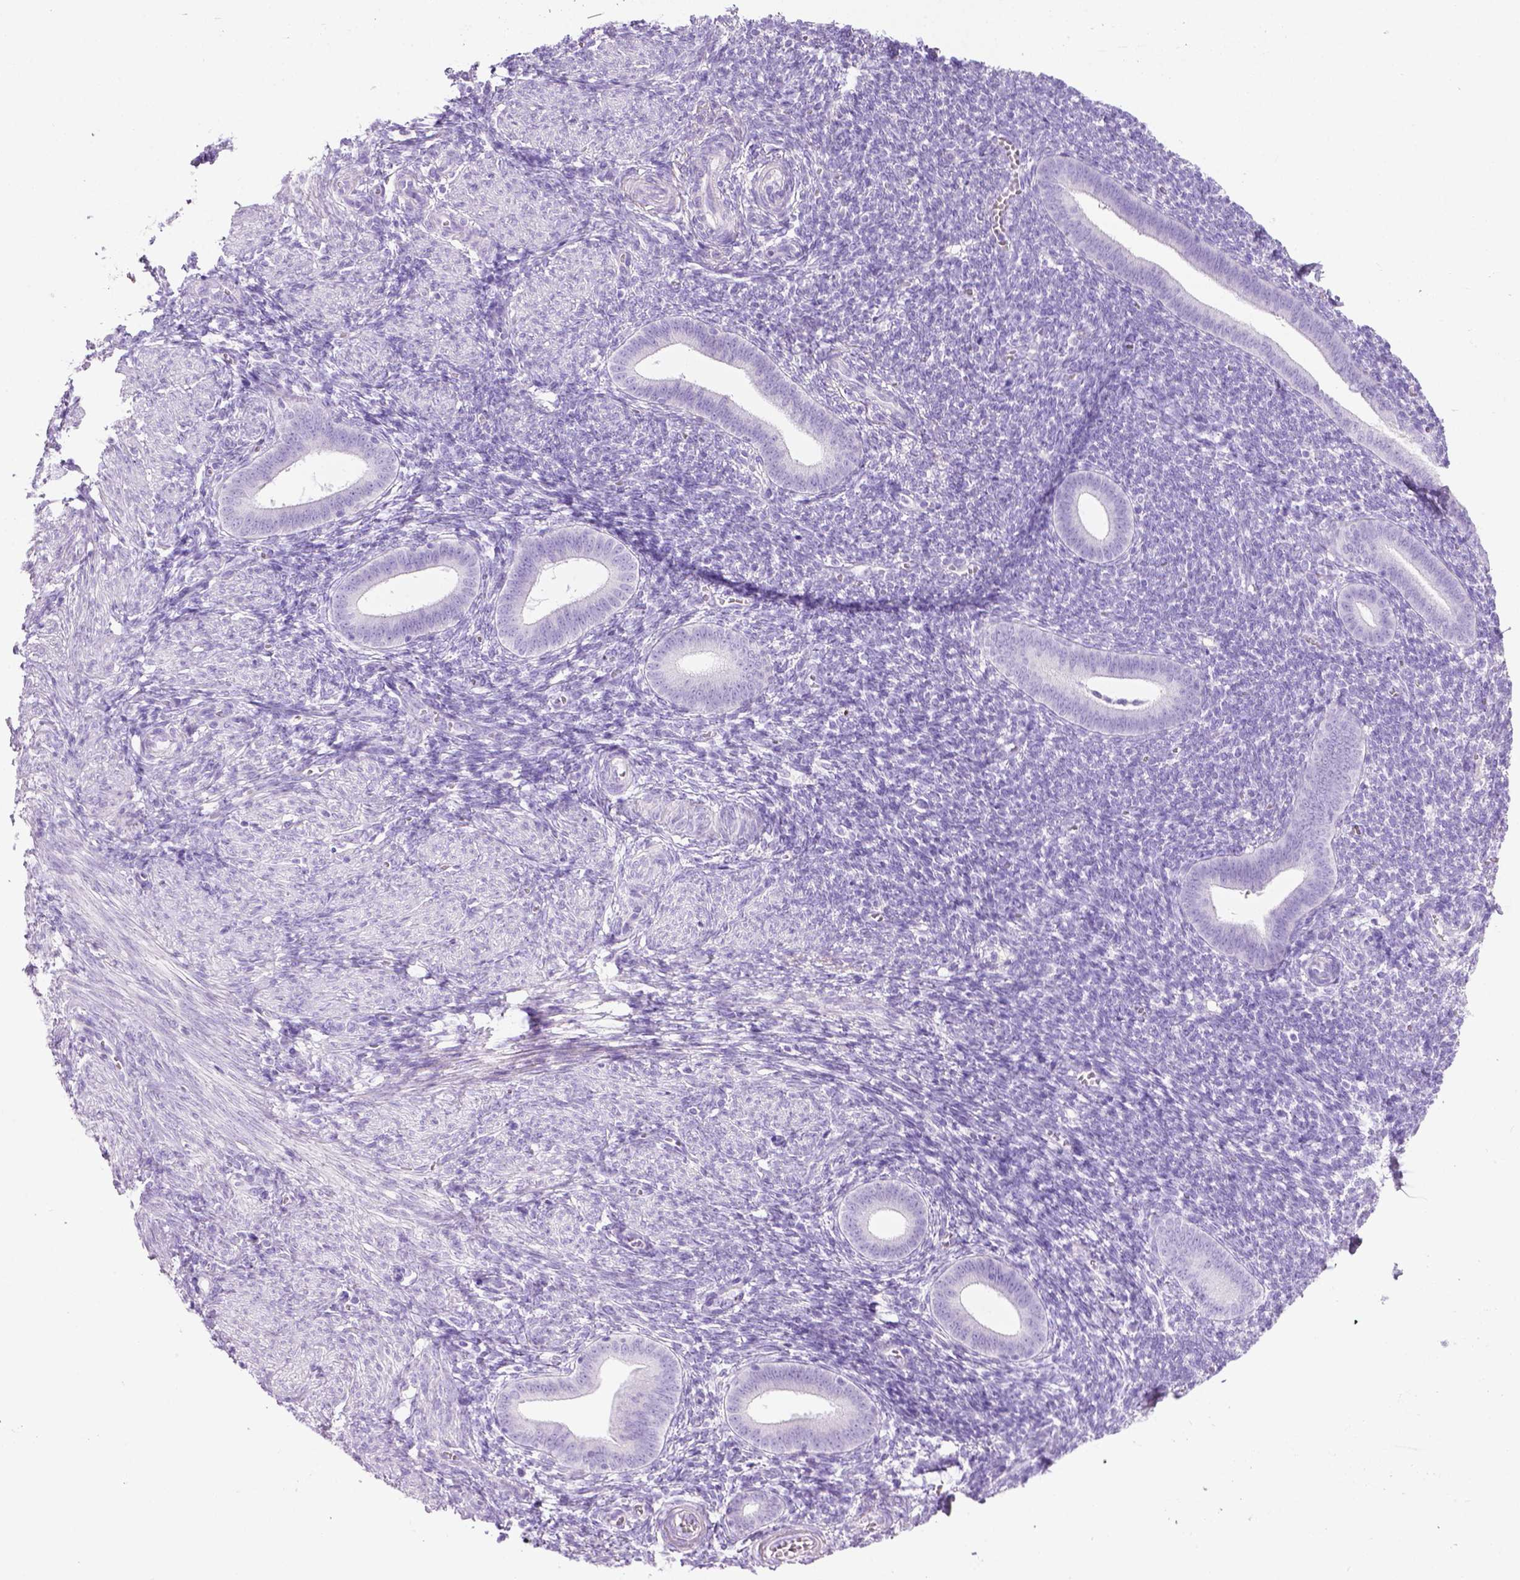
{"staining": {"intensity": "negative", "quantity": "none", "location": "none"}, "tissue": "endometrium", "cell_type": "Cells in endometrial stroma", "image_type": "normal", "snomed": [{"axis": "morphology", "description": "Normal tissue, NOS"}, {"axis": "topography", "description": "Endometrium"}], "caption": "The image displays no significant staining in cells in endometrial stroma of endometrium. (DAB (3,3'-diaminobenzidine) immunohistochemistry with hematoxylin counter stain).", "gene": "LELP1", "patient": {"sex": "female", "age": 25}}